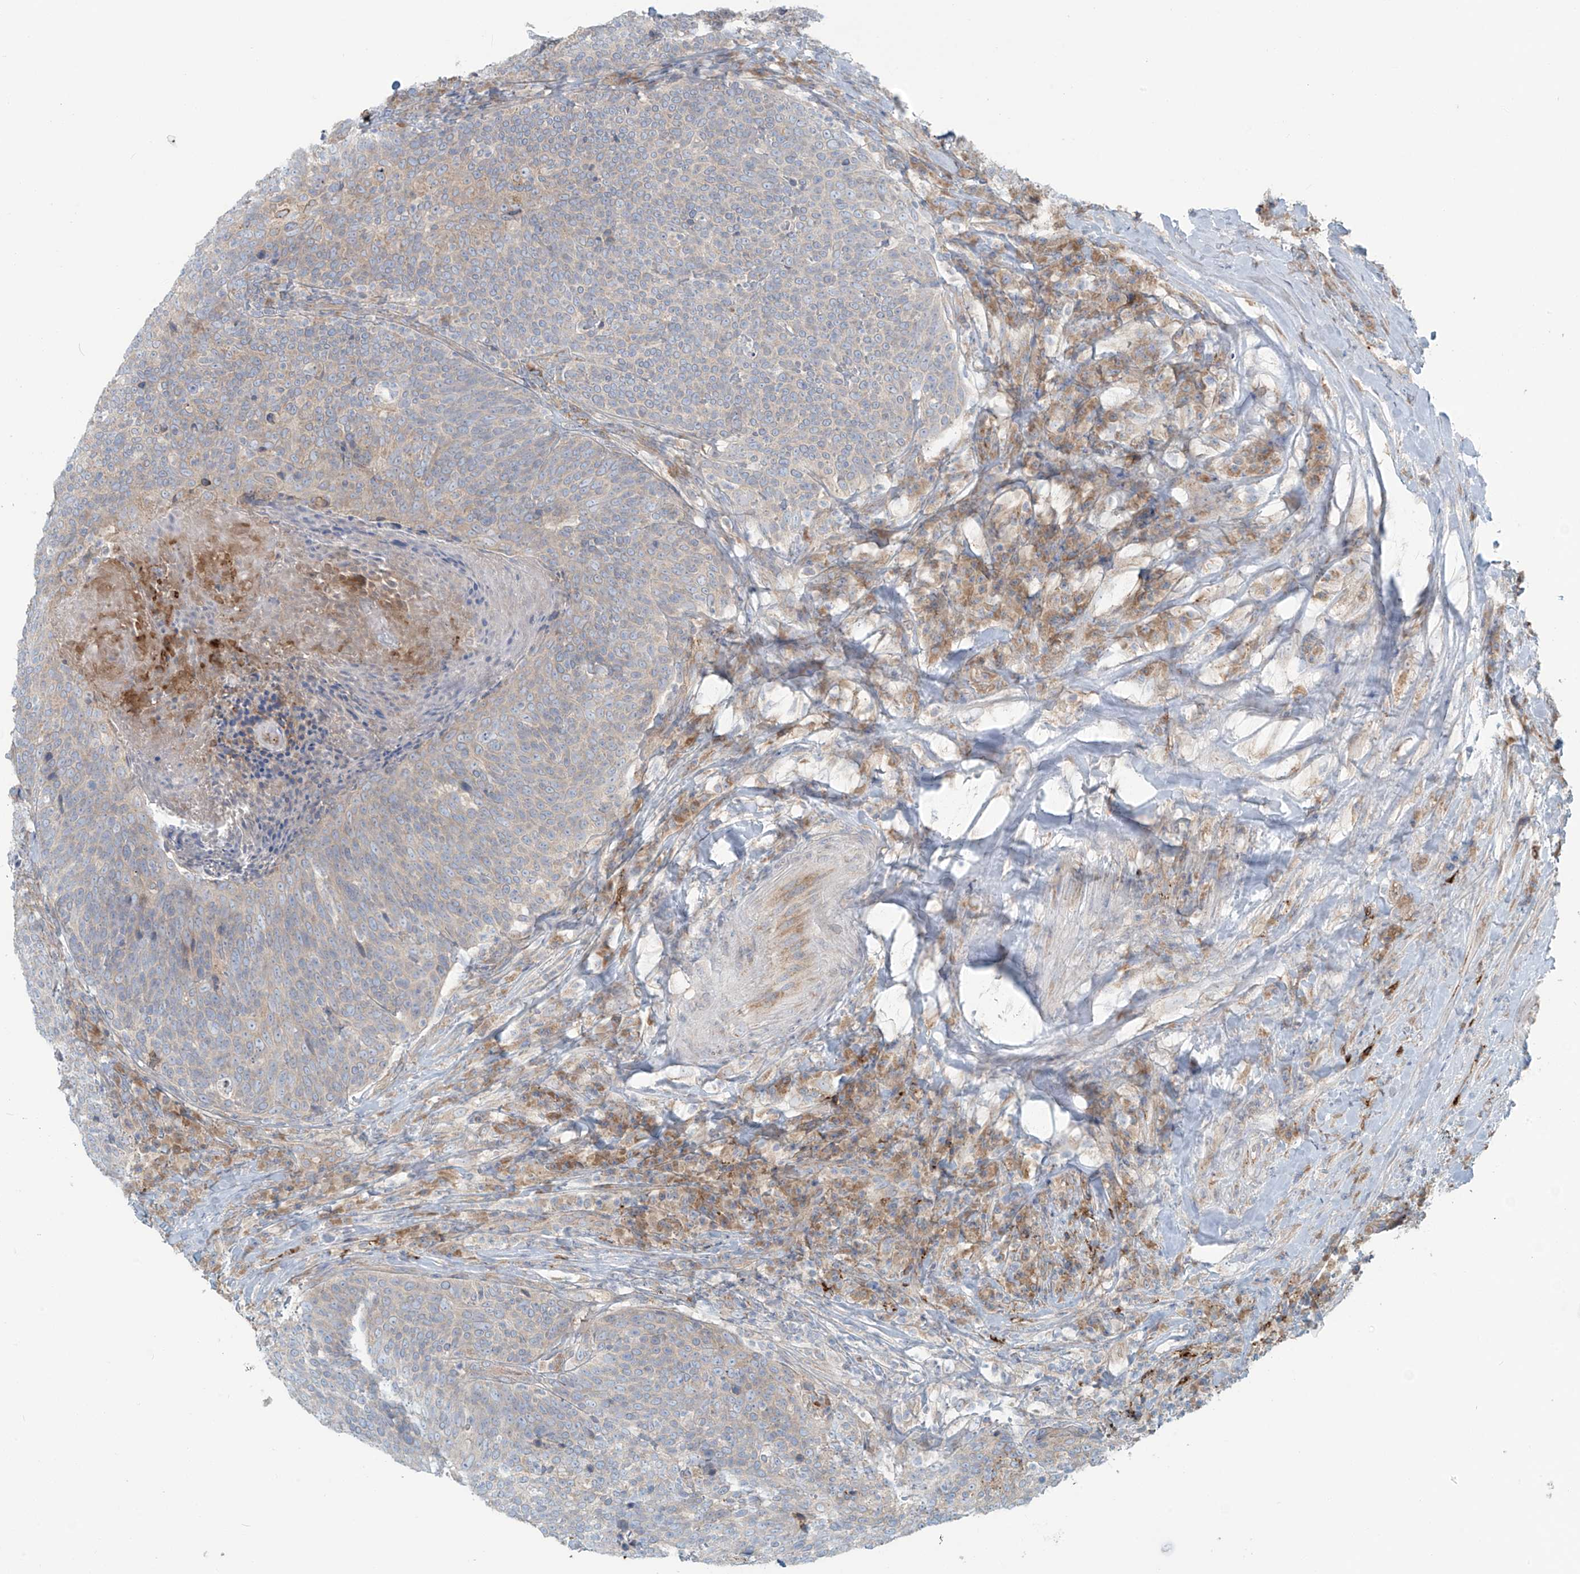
{"staining": {"intensity": "moderate", "quantity": "<25%", "location": "cytoplasmic/membranous"}, "tissue": "head and neck cancer", "cell_type": "Tumor cells", "image_type": "cancer", "snomed": [{"axis": "morphology", "description": "Squamous cell carcinoma, NOS"}, {"axis": "morphology", "description": "Squamous cell carcinoma, metastatic, NOS"}, {"axis": "topography", "description": "Lymph node"}, {"axis": "topography", "description": "Head-Neck"}], "caption": "Immunohistochemistry (DAB) staining of human head and neck cancer reveals moderate cytoplasmic/membranous protein staining in about <25% of tumor cells.", "gene": "LZTS3", "patient": {"sex": "male", "age": 62}}